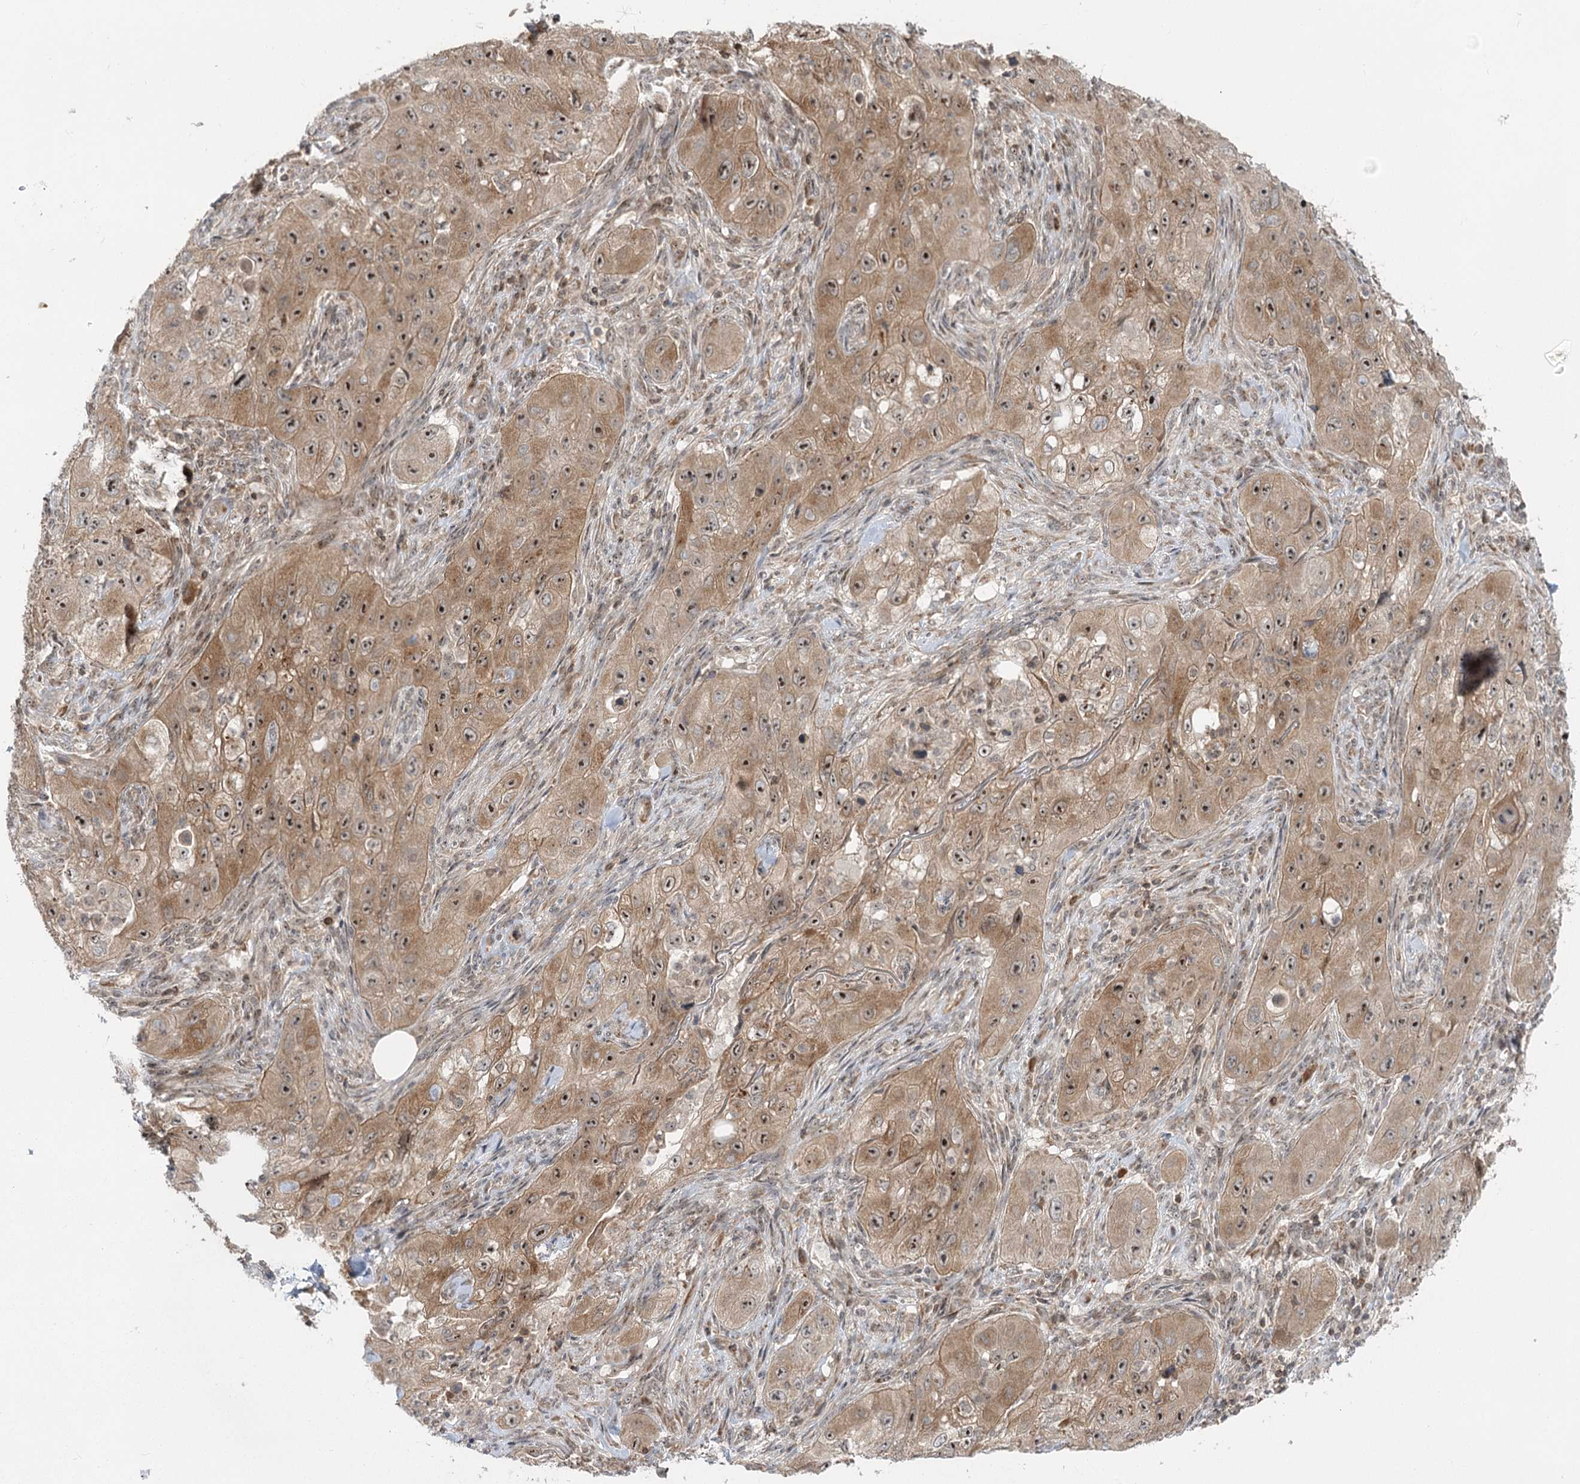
{"staining": {"intensity": "moderate", "quantity": ">75%", "location": "cytoplasmic/membranous,nuclear"}, "tissue": "skin cancer", "cell_type": "Tumor cells", "image_type": "cancer", "snomed": [{"axis": "morphology", "description": "Squamous cell carcinoma, NOS"}, {"axis": "topography", "description": "Skin"}, {"axis": "topography", "description": "Subcutis"}], "caption": "Squamous cell carcinoma (skin) tissue shows moderate cytoplasmic/membranous and nuclear staining in approximately >75% of tumor cells", "gene": "SYTL1", "patient": {"sex": "male", "age": 73}}